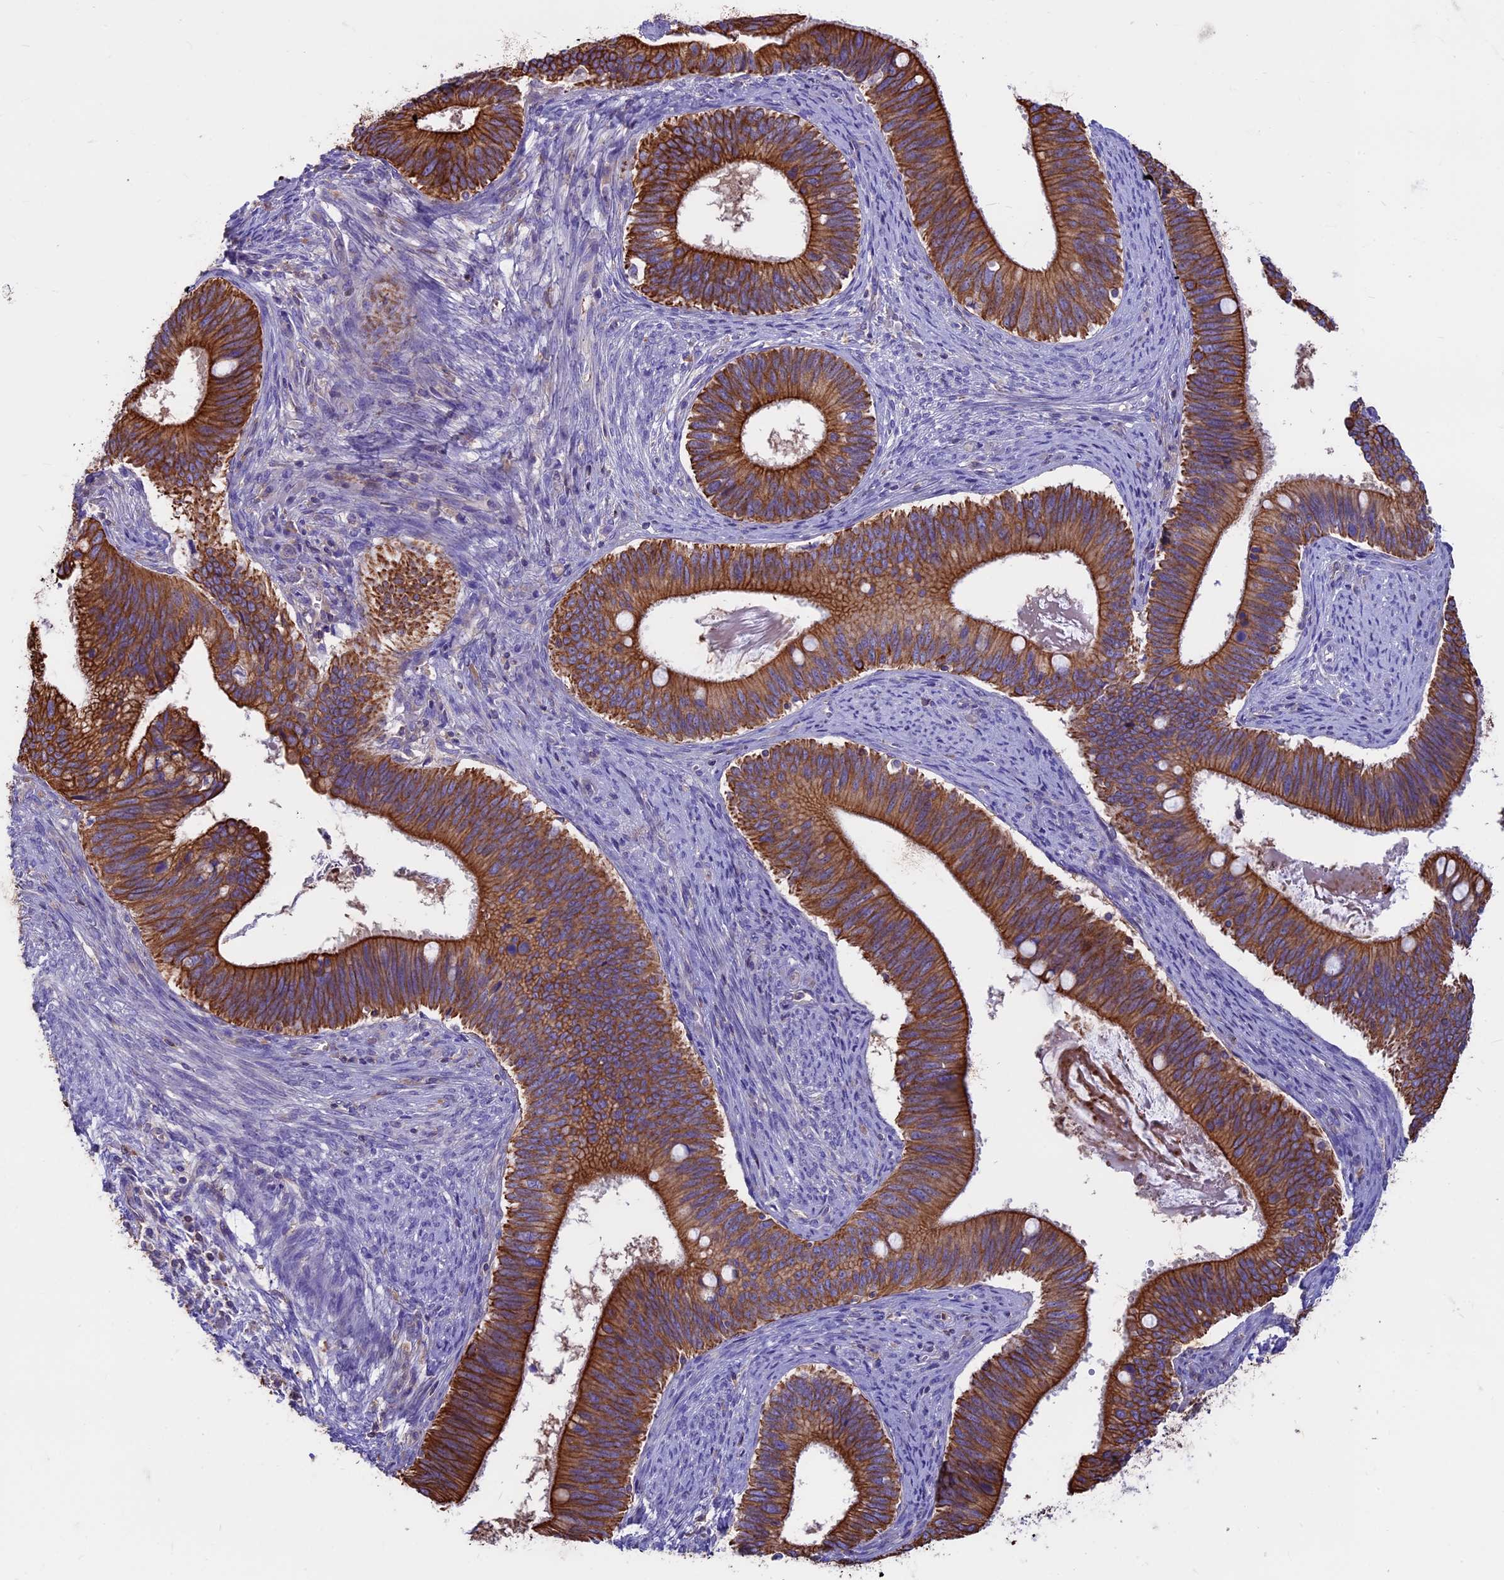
{"staining": {"intensity": "strong", "quantity": ">75%", "location": "cytoplasmic/membranous"}, "tissue": "cervical cancer", "cell_type": "Tumor cells", "image_type": "cancer", "snomed": [{"axis": "morphology", "description": "Adenocarcinoma, NOS"}, {"axis": "topography", "description": "Cervix"}], "caption": "Cervical adenocarcinoma was stained to show a protein in brown. There is high levels of strong cytoplasmic/membranous positivity in about >75% of tumor cells.", "gene": "CDAN1", "patient": {"sex": "female", "age": 42}}